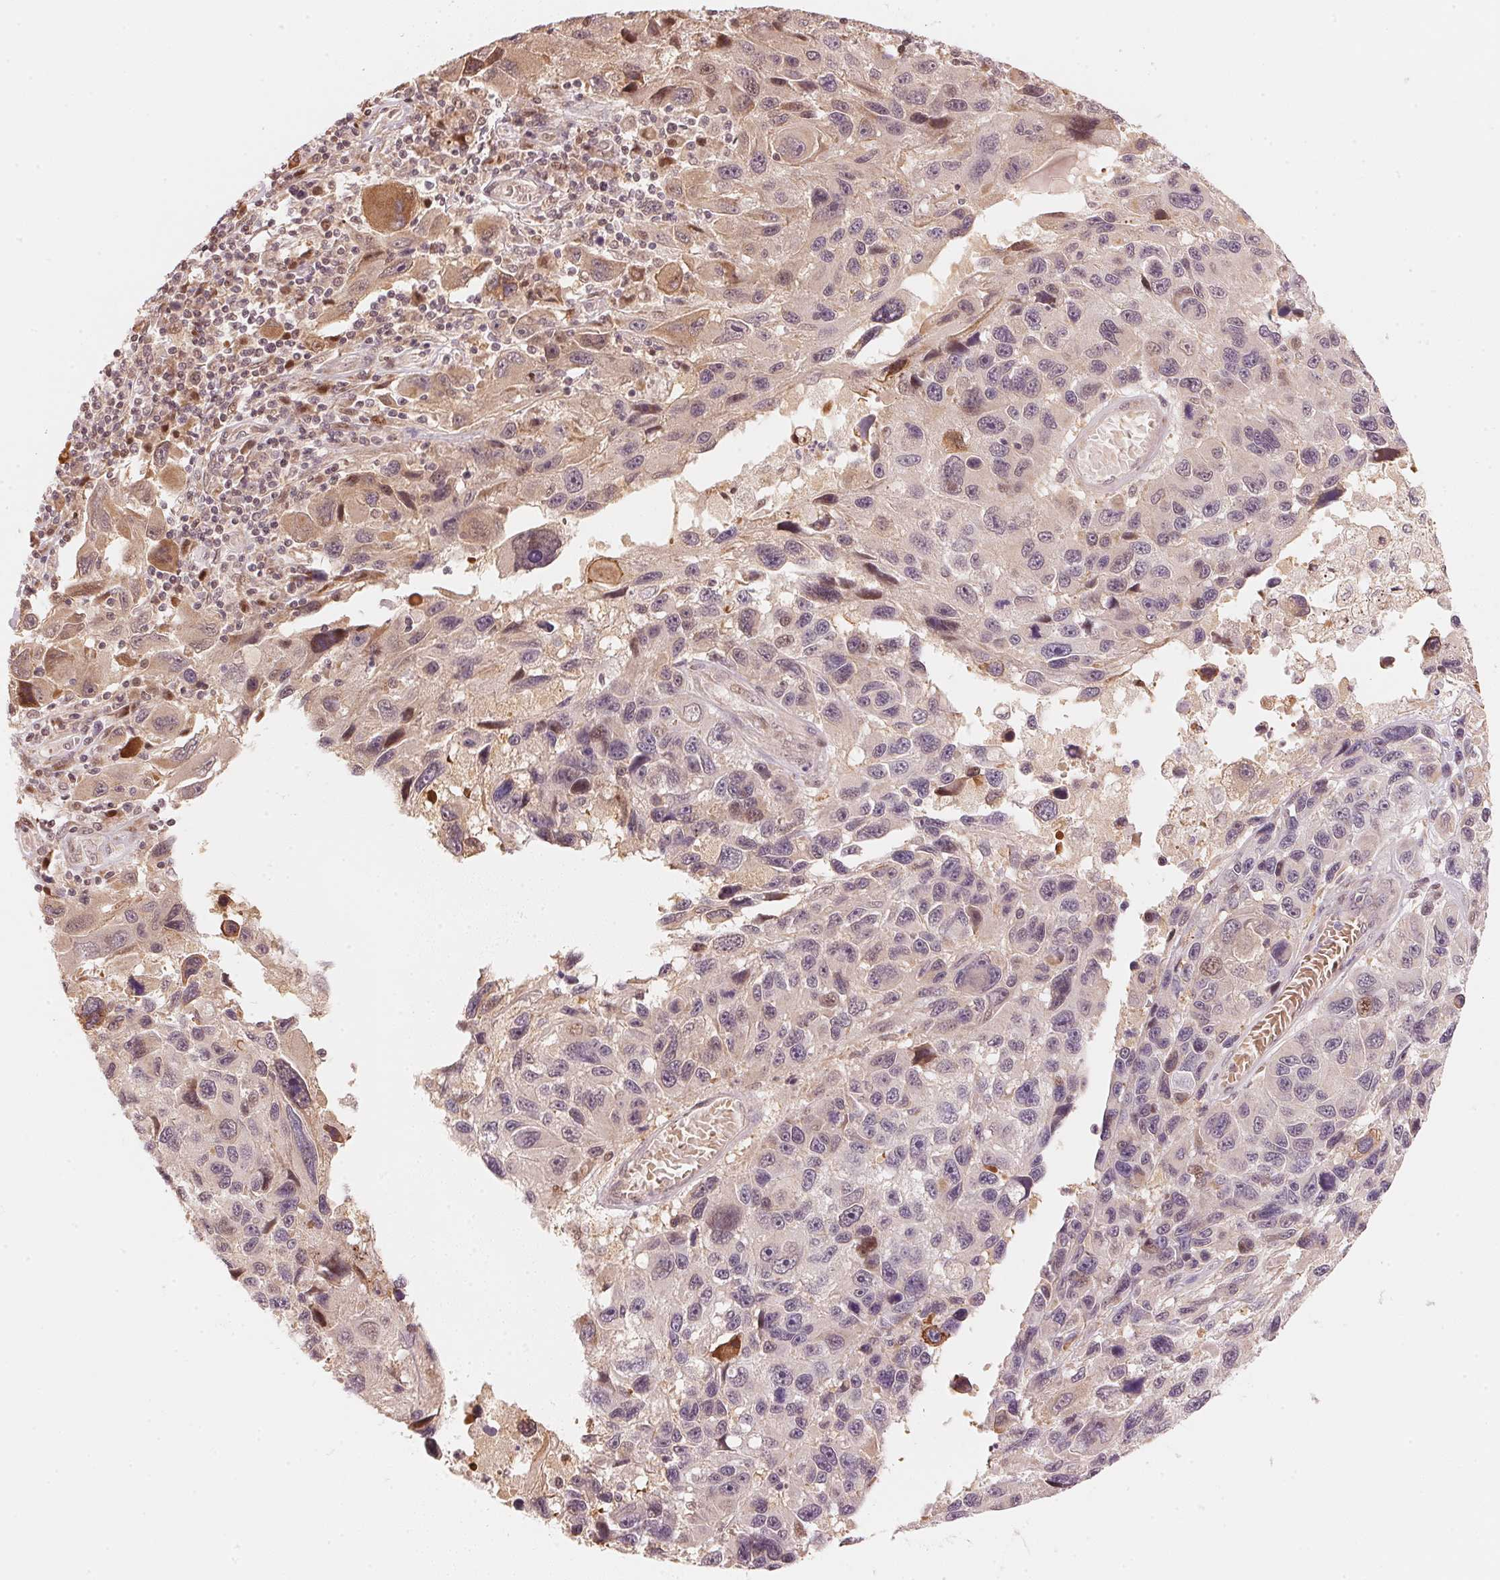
{"staining": {"intensity": "moderate", "quantity": "<25%", "location": "cytoplasmic/membranous"}, "tissue": "melanoma", "cell_type": "Tumor cells", "image_type": "cancer", "snomed": [{"axis": "morphology", "description": "Malignant melanoma, NOS"}, {"axis": "topography", "description": "Skin"}], "caption": "Protein analysis of malignant melanoma tissue displays moderate cytoplasmic/membranous positivity in about <25% of tumor cells.", "gene": "PRKN", "patient": {"sex": "male", "age": 53}}